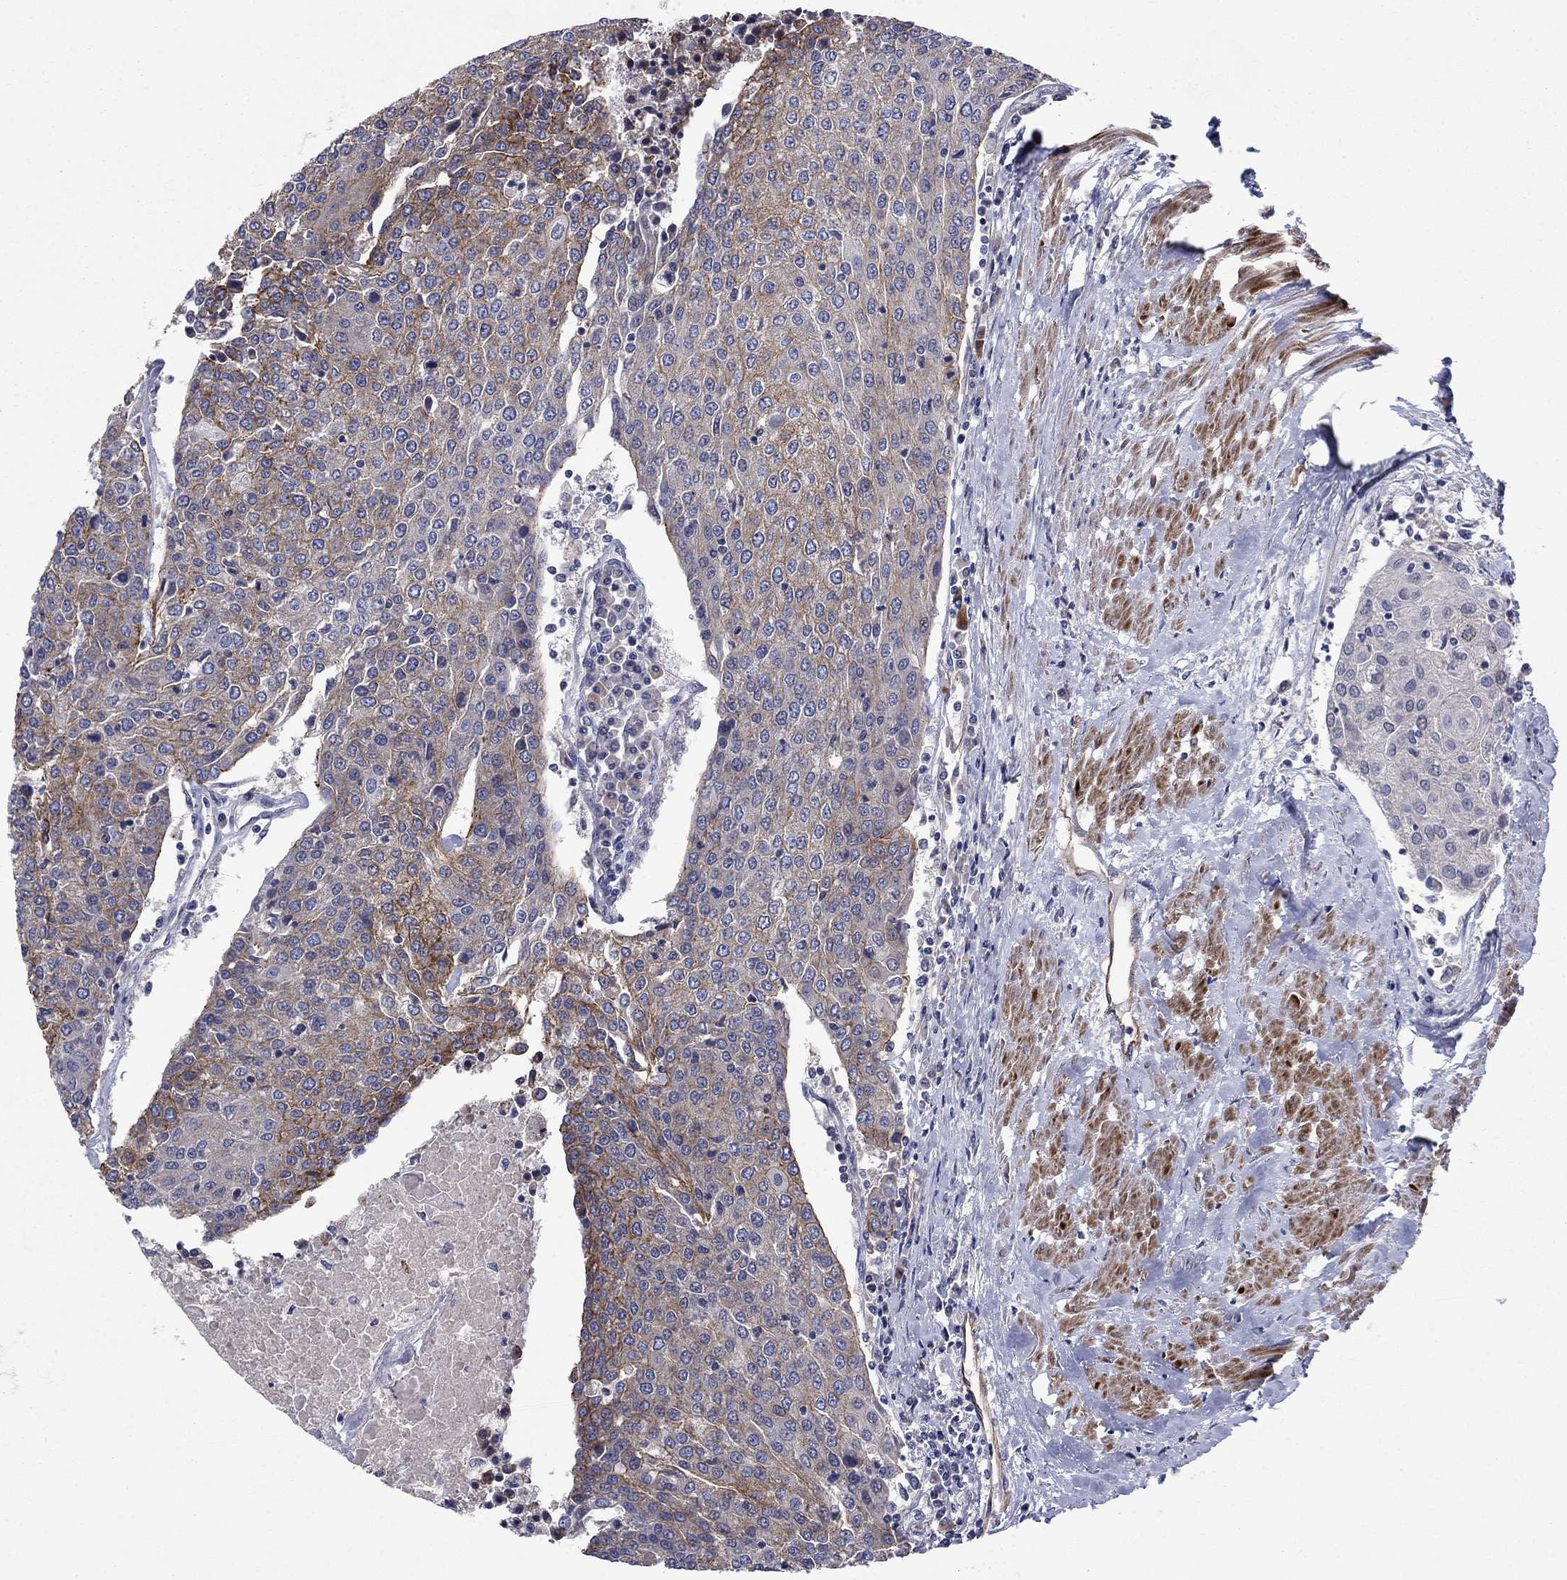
{"staining": {"intensity": "strong", "quantity": "<25%", "location": "cytoplasmic/membranous"}, "tissue": "urothelial cancer", "cell_type": "Tumor cells", "image_type": "cancer", "snomed": [{"axis": "morphology", "description": "Urothelial carcinoma, High grade"}, {"axis": "topography", "description": "Urinary bladder"}], "caption": "Human urothelial cancer stained with a protein marker displays strong staining in tumor cells.", "gene": "SLC7A1", "patient": {"sex": "female", "age": 85}}